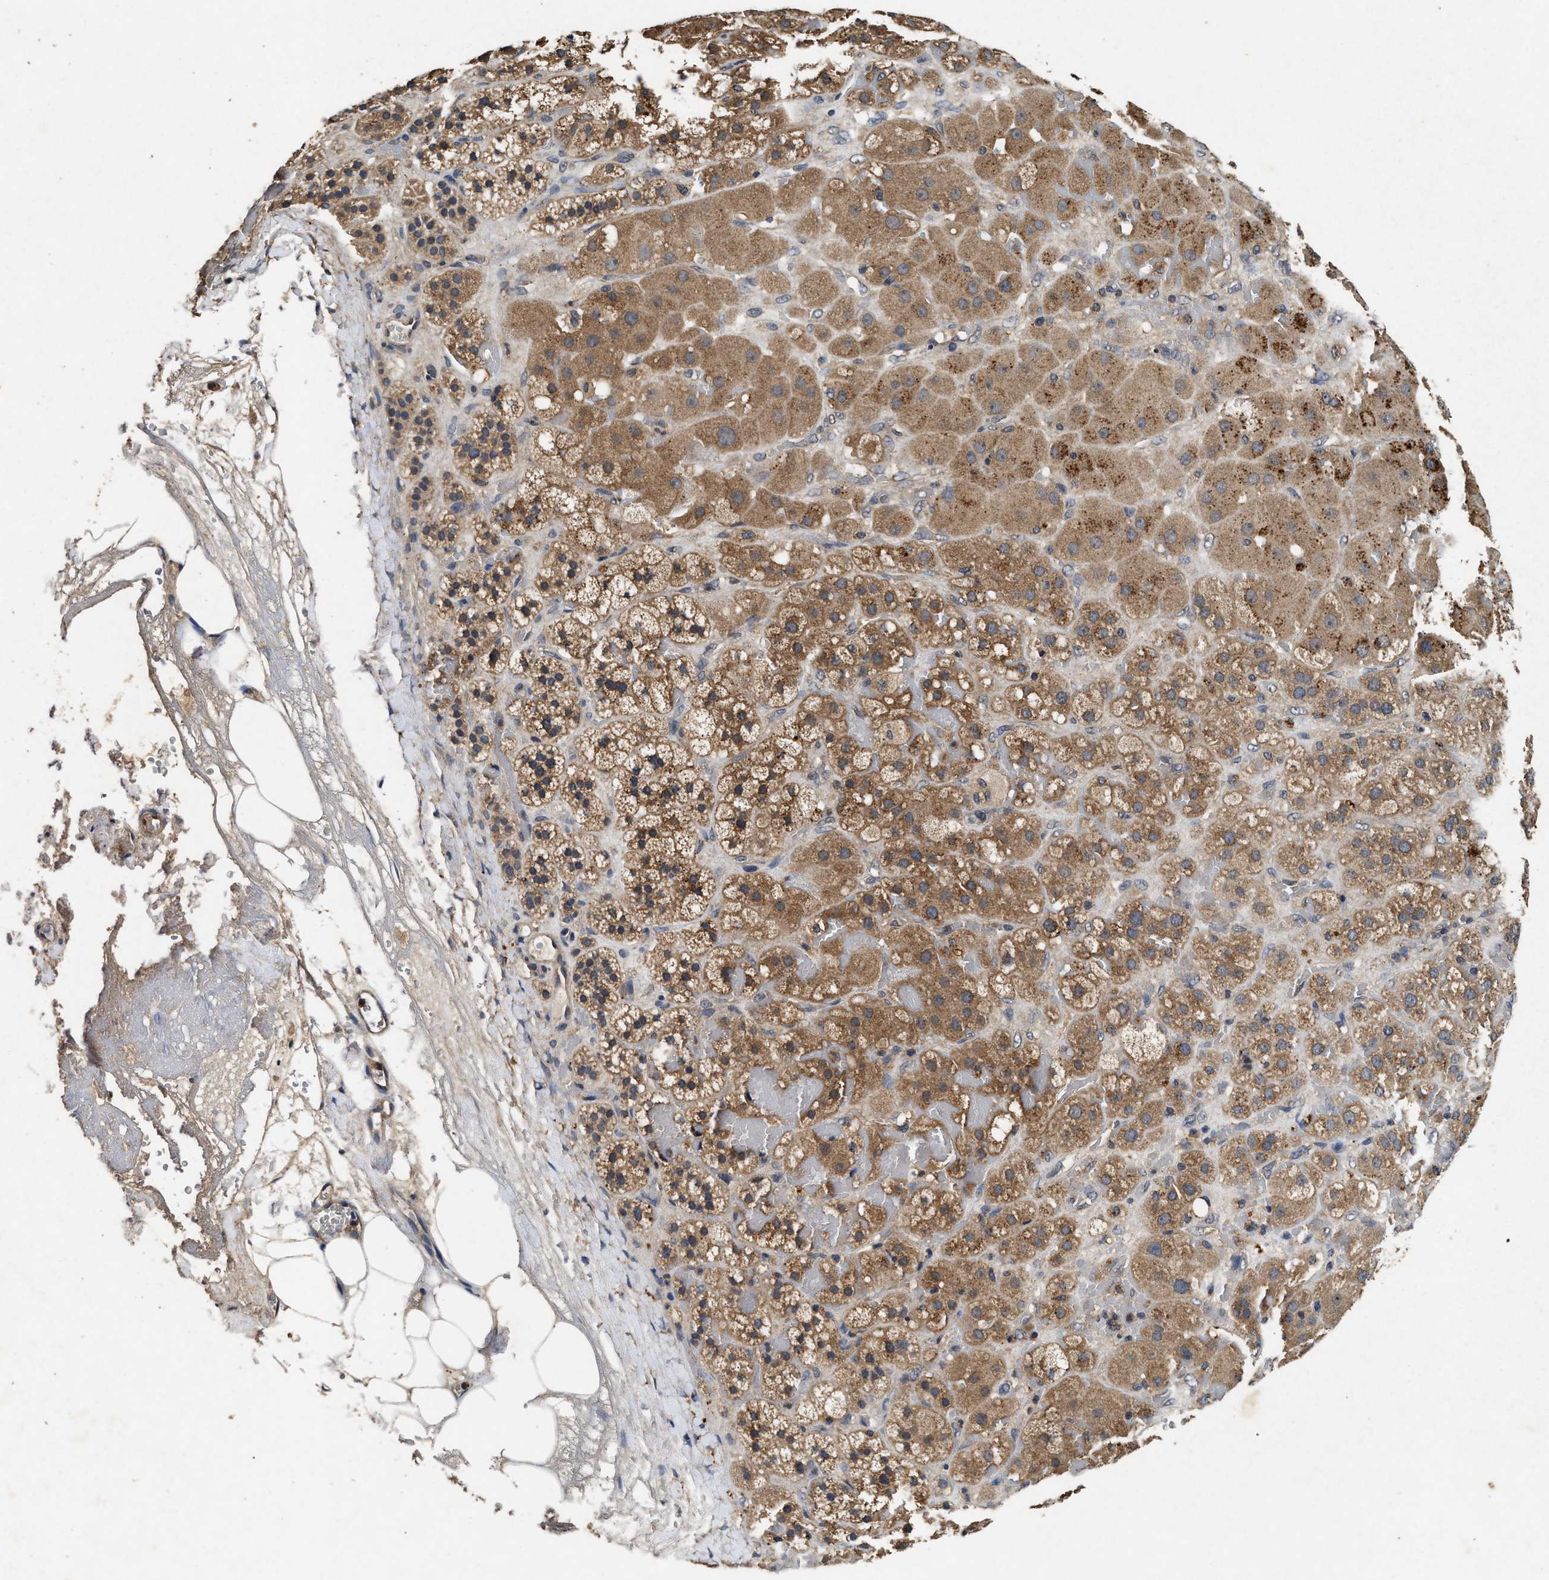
{"staining": {"intensity": "moderate", "quantity": ">75%", "location": "cytoplasmic/membranous"}, "tissue": "adrenal gland", "cell_type": "Glandular cells", "image_type": "normal", "snomed": [{"axis": "morphology", "description": "Normal tissue, NOS"}, {"axis": "topography", "description": "Adrenal gland"}], "caption": "About >75% of glandular cells in unremarkable human adrenal gland exhibit moderate cytoplasmic/membranous protein positivity as visualized by brown immunohistochemical staining.", "gene": "PDAP1", "patient": {"sex": "female", "age": 47}}